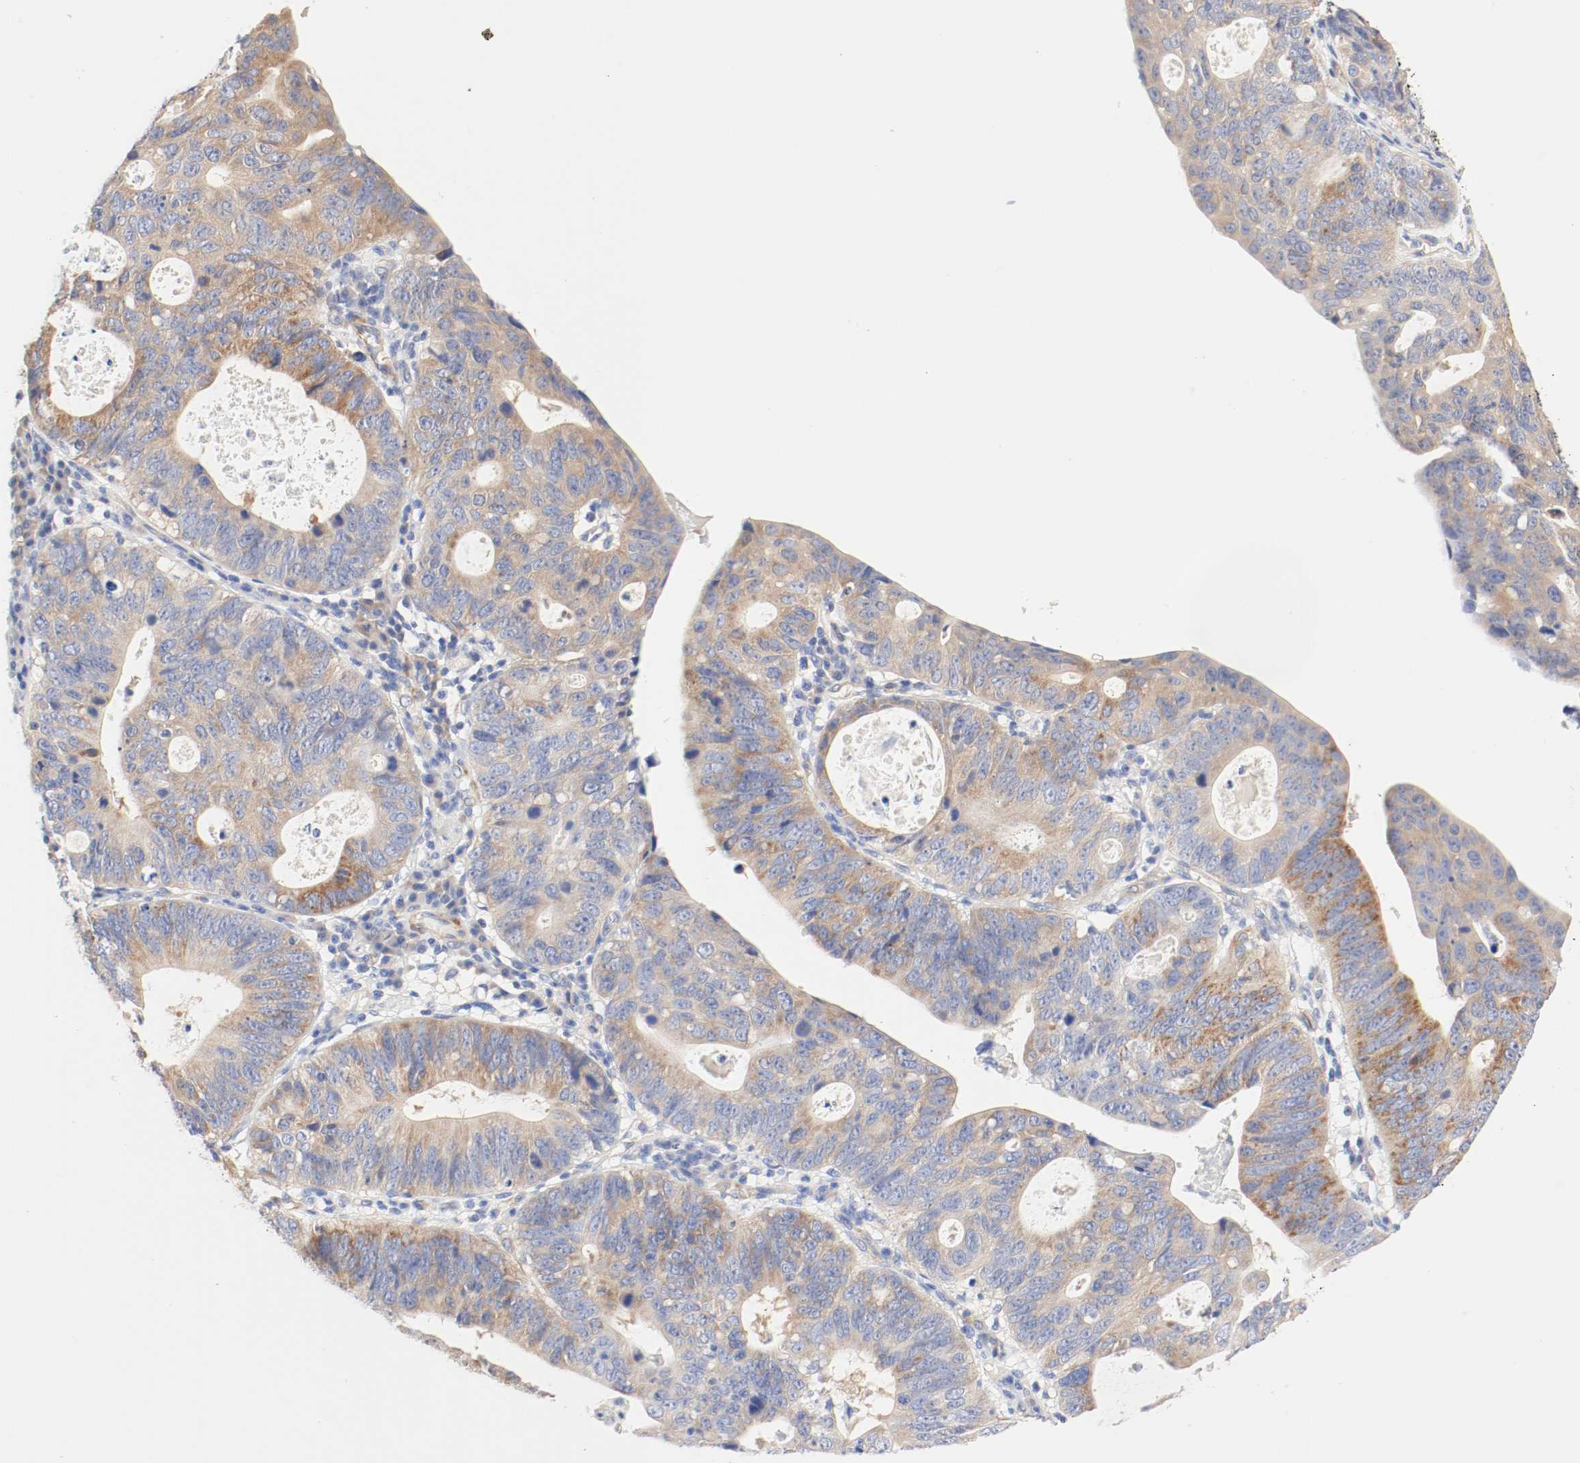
{"staining": {"intensity": "moderate", "quantity": ">75%", "location": "cytoplasmic/membranous"}, "tissue": "stomach cancer", "cell_type": "Tumor cells", "image_type": "cancer", "snomed": [{"axis": "morphology", "description": "Adenocarcinoma, NOS"}, {"axis": "topography", "description": "Stomach"}], "caption": "A high-resolution image shows immunohistochemistry staining of stomach adenocarcinoma, which displays moderate cytoplasmic/membranous expression in approximately >75% of tumor cells.", "gene": "GIT1", "patient": {"sex": "male", "age": 59}}